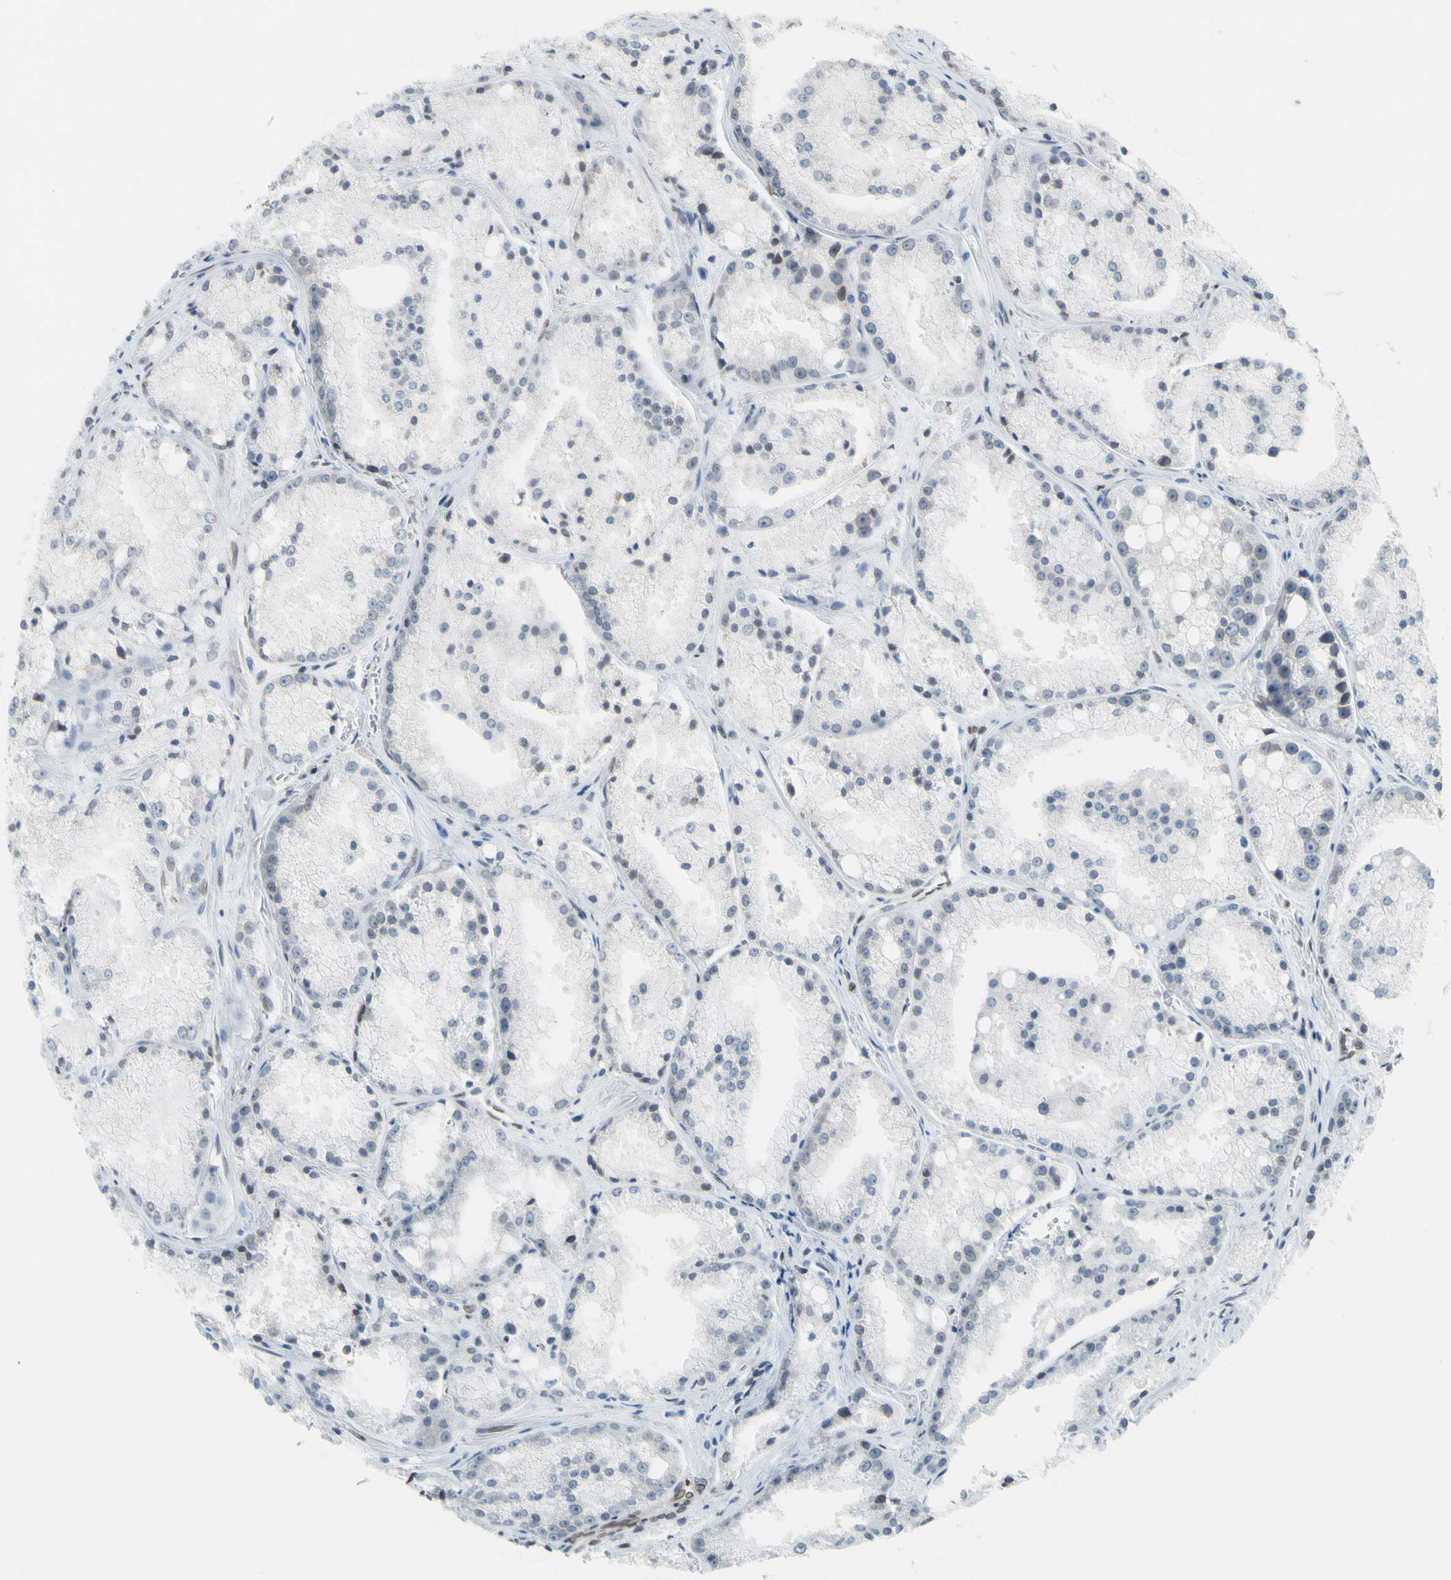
{"staining": {"intensity": "negative", "quantity": "none", "location": "none"}, "tissue": "prostate cancer", "cell_type": "Tumor cells", "image_type": "cancer", "snomed": [{"axis": "morphology", "description": "Adenocarcinoma, Low grade"}, {"axis": "topography", "description": "Prostate"}], "caption": "Prostate low-grade adenocarcinoma stained for a protein using immunohistochemistry (IHC) demonstrates no expression tumor cells.", "gene": "SUN1", "patient": {"sex": "male", "age": 64}}